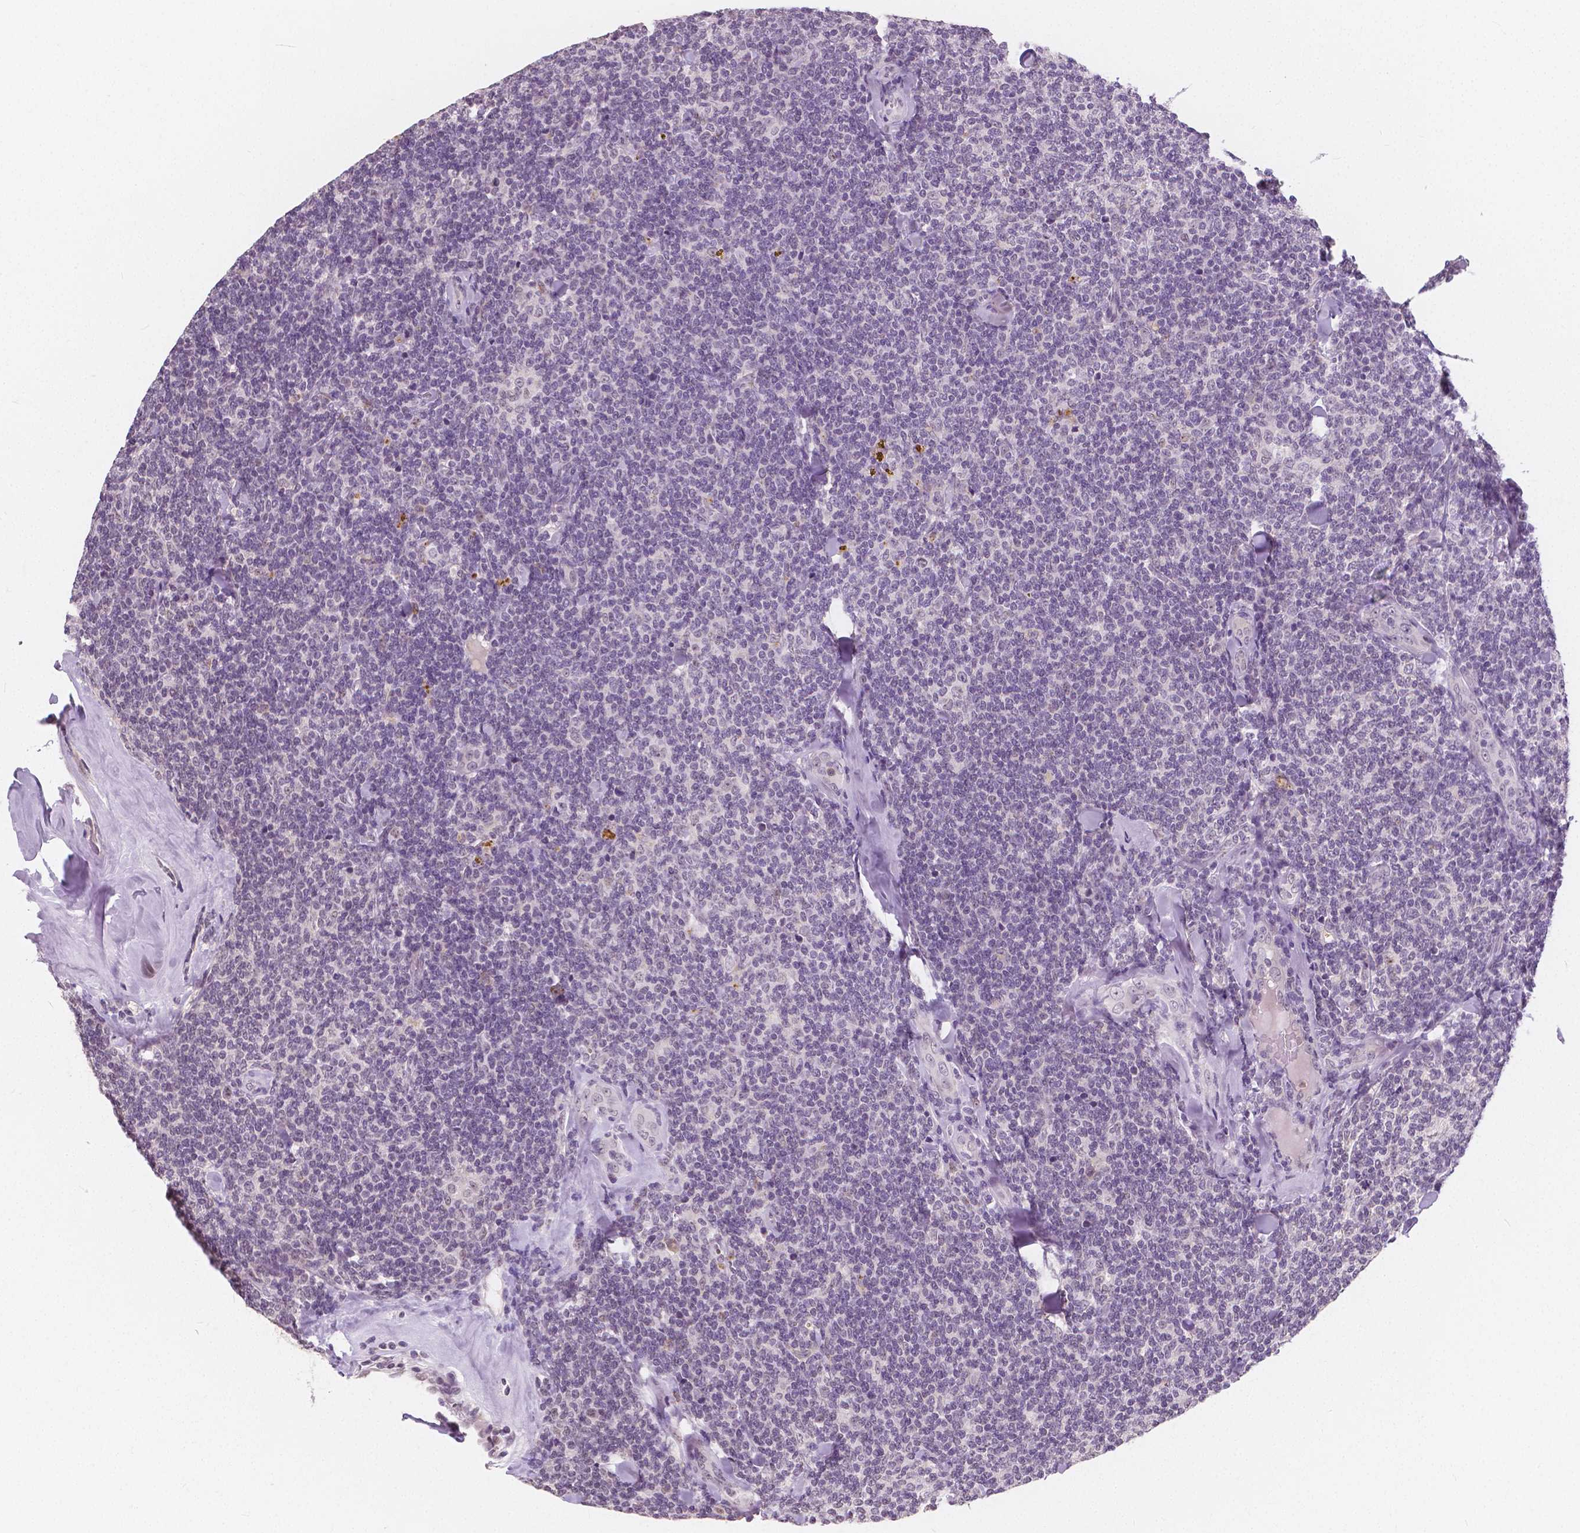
{"staining": {"intensity": "negative", "quantity": "none", "location": "none"}, "tissue": "lymphoma", "cell_type": "Tumor cells", "image_type": "cancer", "snomed": [{"axis": "morphology", "description": "Malignant lymphoma, non-Hodgkin's type, Low grade"}, {"axis": "topography", "description": "Lymph node"}], "caption": "Immunohistochemistry (IHC) photomicrograph of neoplastic tissue: lymphoma stained with DAB displays no significant protein staining in tumor cells.", "gene": "NOLC1", "patient": {"sex": "female", "age": 56}}